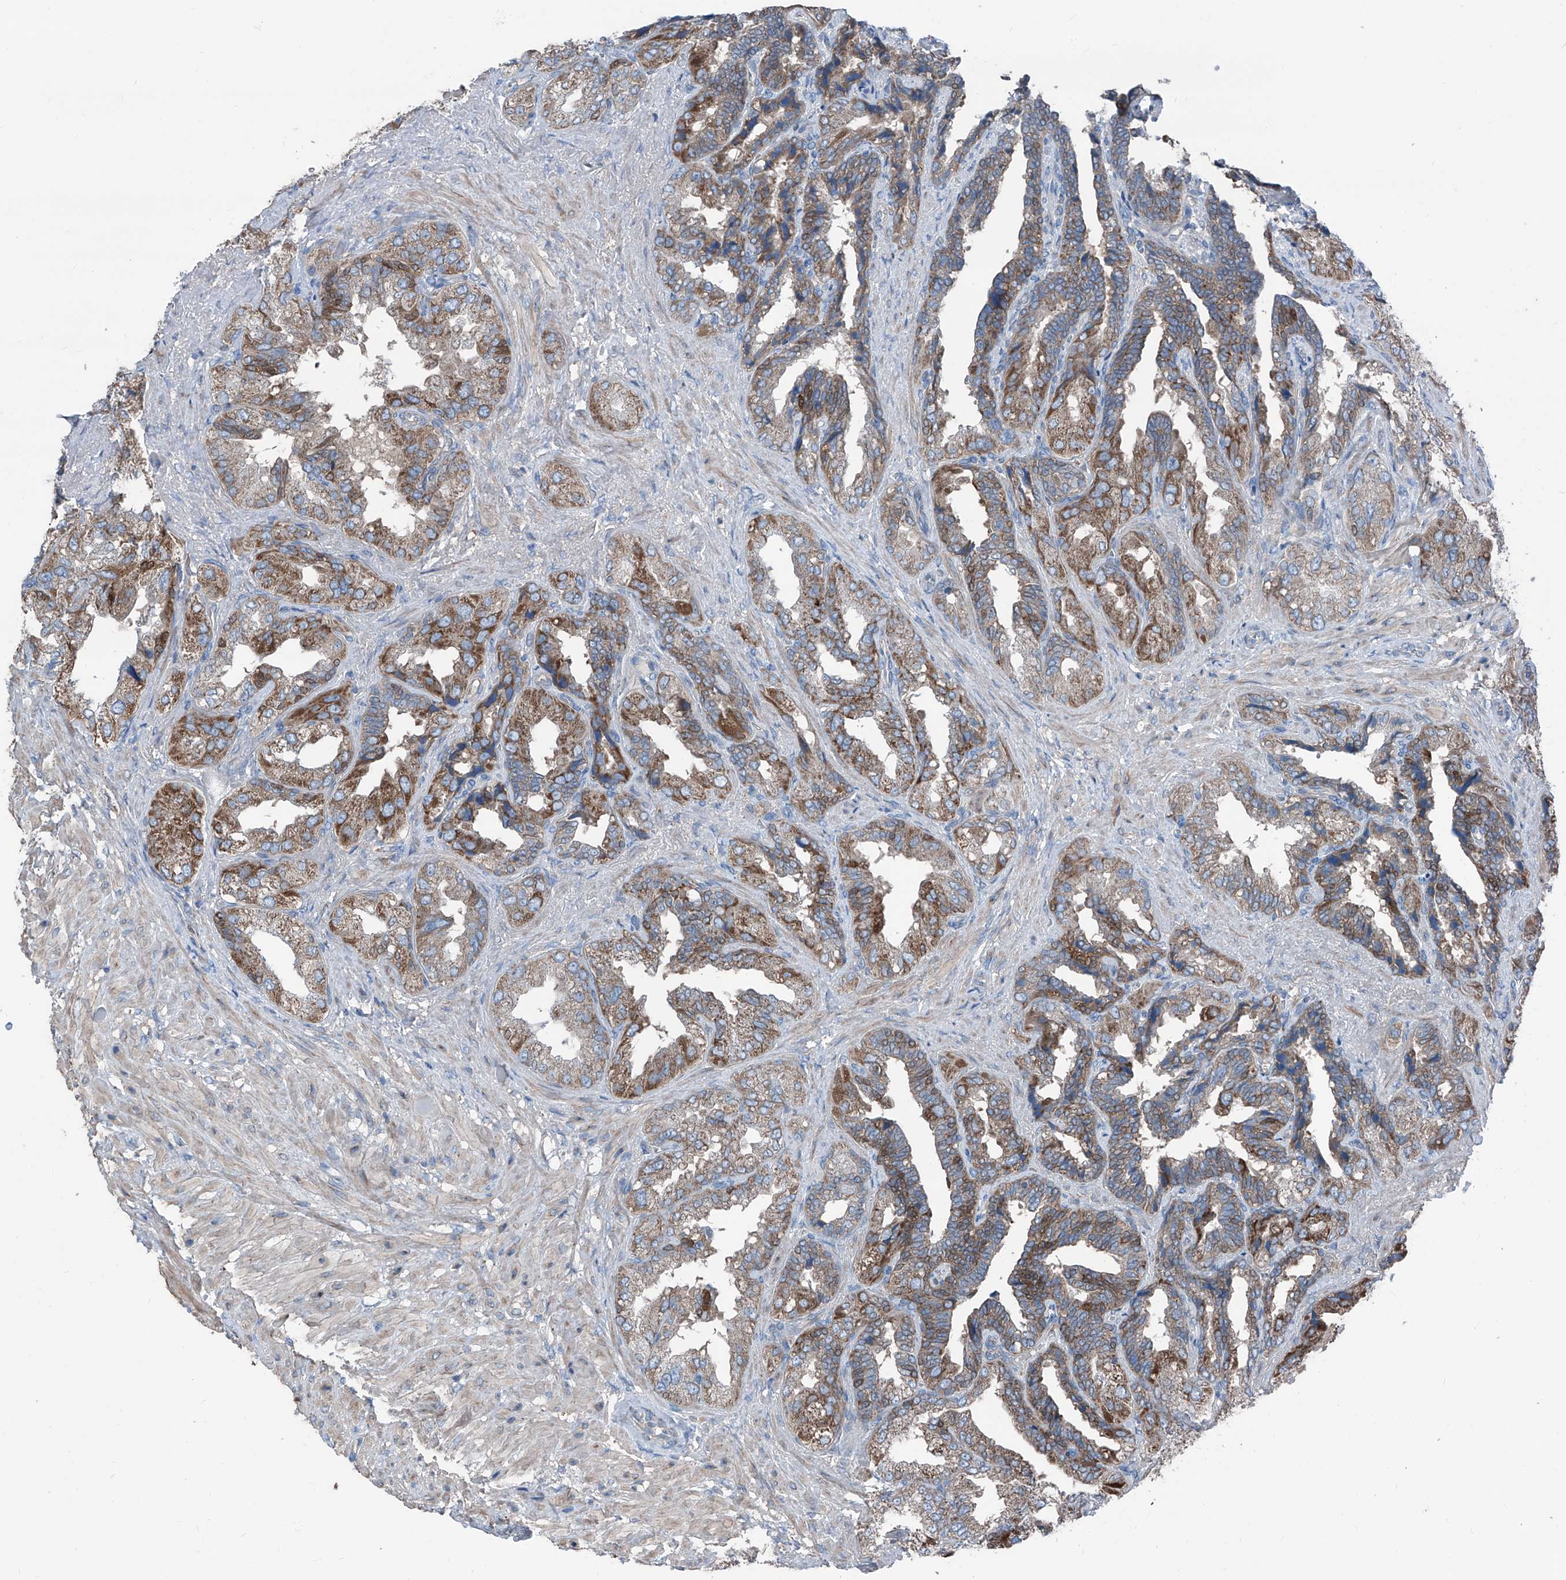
{"staining": {"intensity": "moderate", "quantity": ">75%", "location": "cytoplasmic/membranous"}, "tissue": "seminal vesicle", "cell_type": "Glandular cells", "image_type": "normal", "snomed": [{"axis": "morphology", "description": "Normal tissue, NOS"}, {"axis": "topography", "description": "Seminal veicle"}, {"axis": "topography", "description": "Peripheral nerve tissue"}], "caption": "Seminal vesicle stained for a protein (brown) reveals moderate cytoplasmic/membranous positive expression in approximately >75% of glandular cells.", "gene": "GPAT3", "patient": {"sex": "male", "age": 63}}